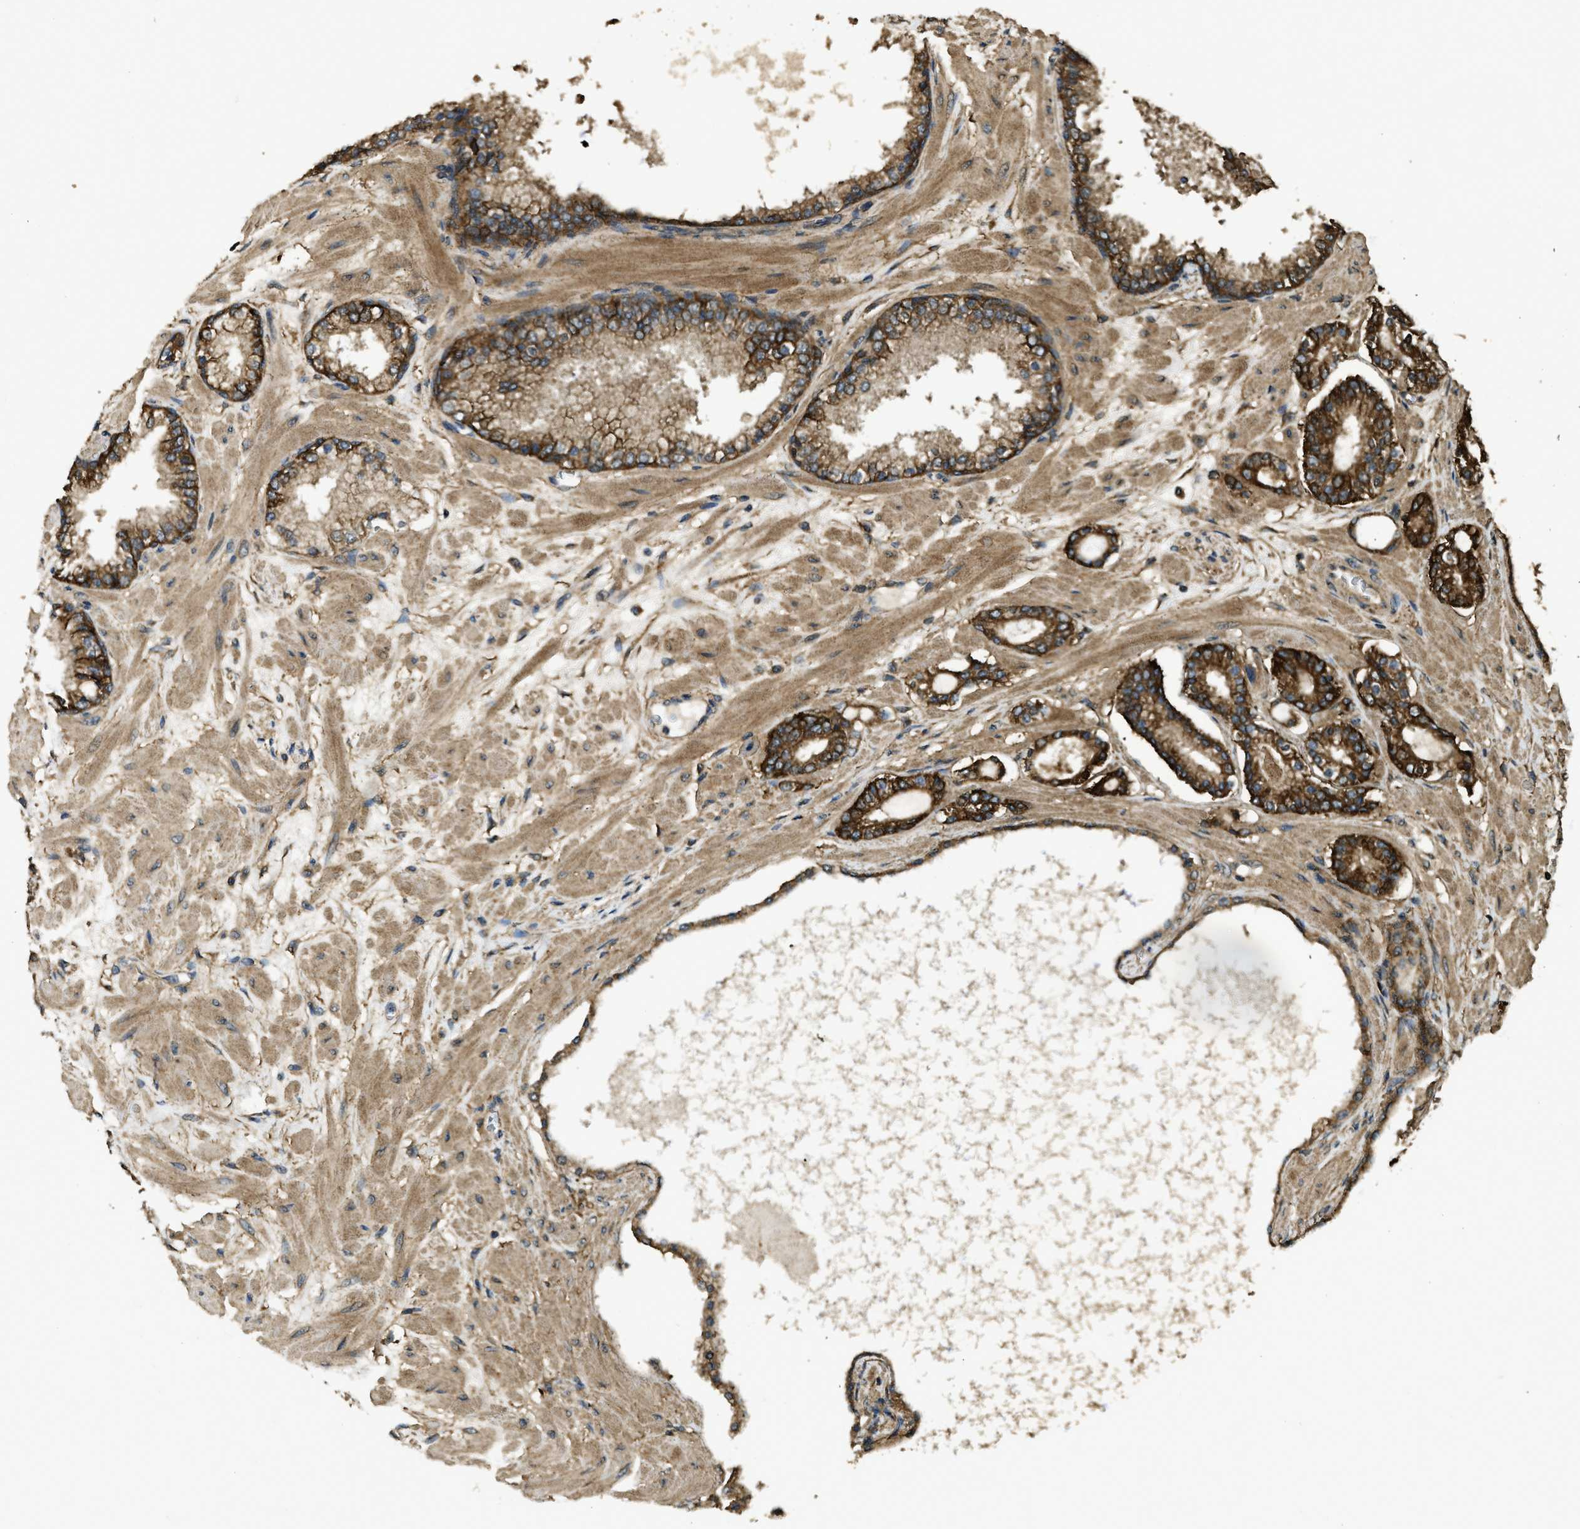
{"staining": {"intensity": "strong", "quantity": ">75%", "location": "cytoplasmic/membranous"}, "tissue": "prostate cancer", "cell_type": "Tumor cells", "image_type": "cancer", "snomed": [{"axis": "morphology", "description": "Adenocarcinoma, Low grade"}, {"axis": "topography", "description": "Prostate"}], "caption": "Strong cytoplasmic/membranous expression for a protein is seen in about >75% of tumor cells of prostate cancer using immunohistochemistry (IHC).", "gene": "CD276", "patient": {"sex": "male", "age": 63}}